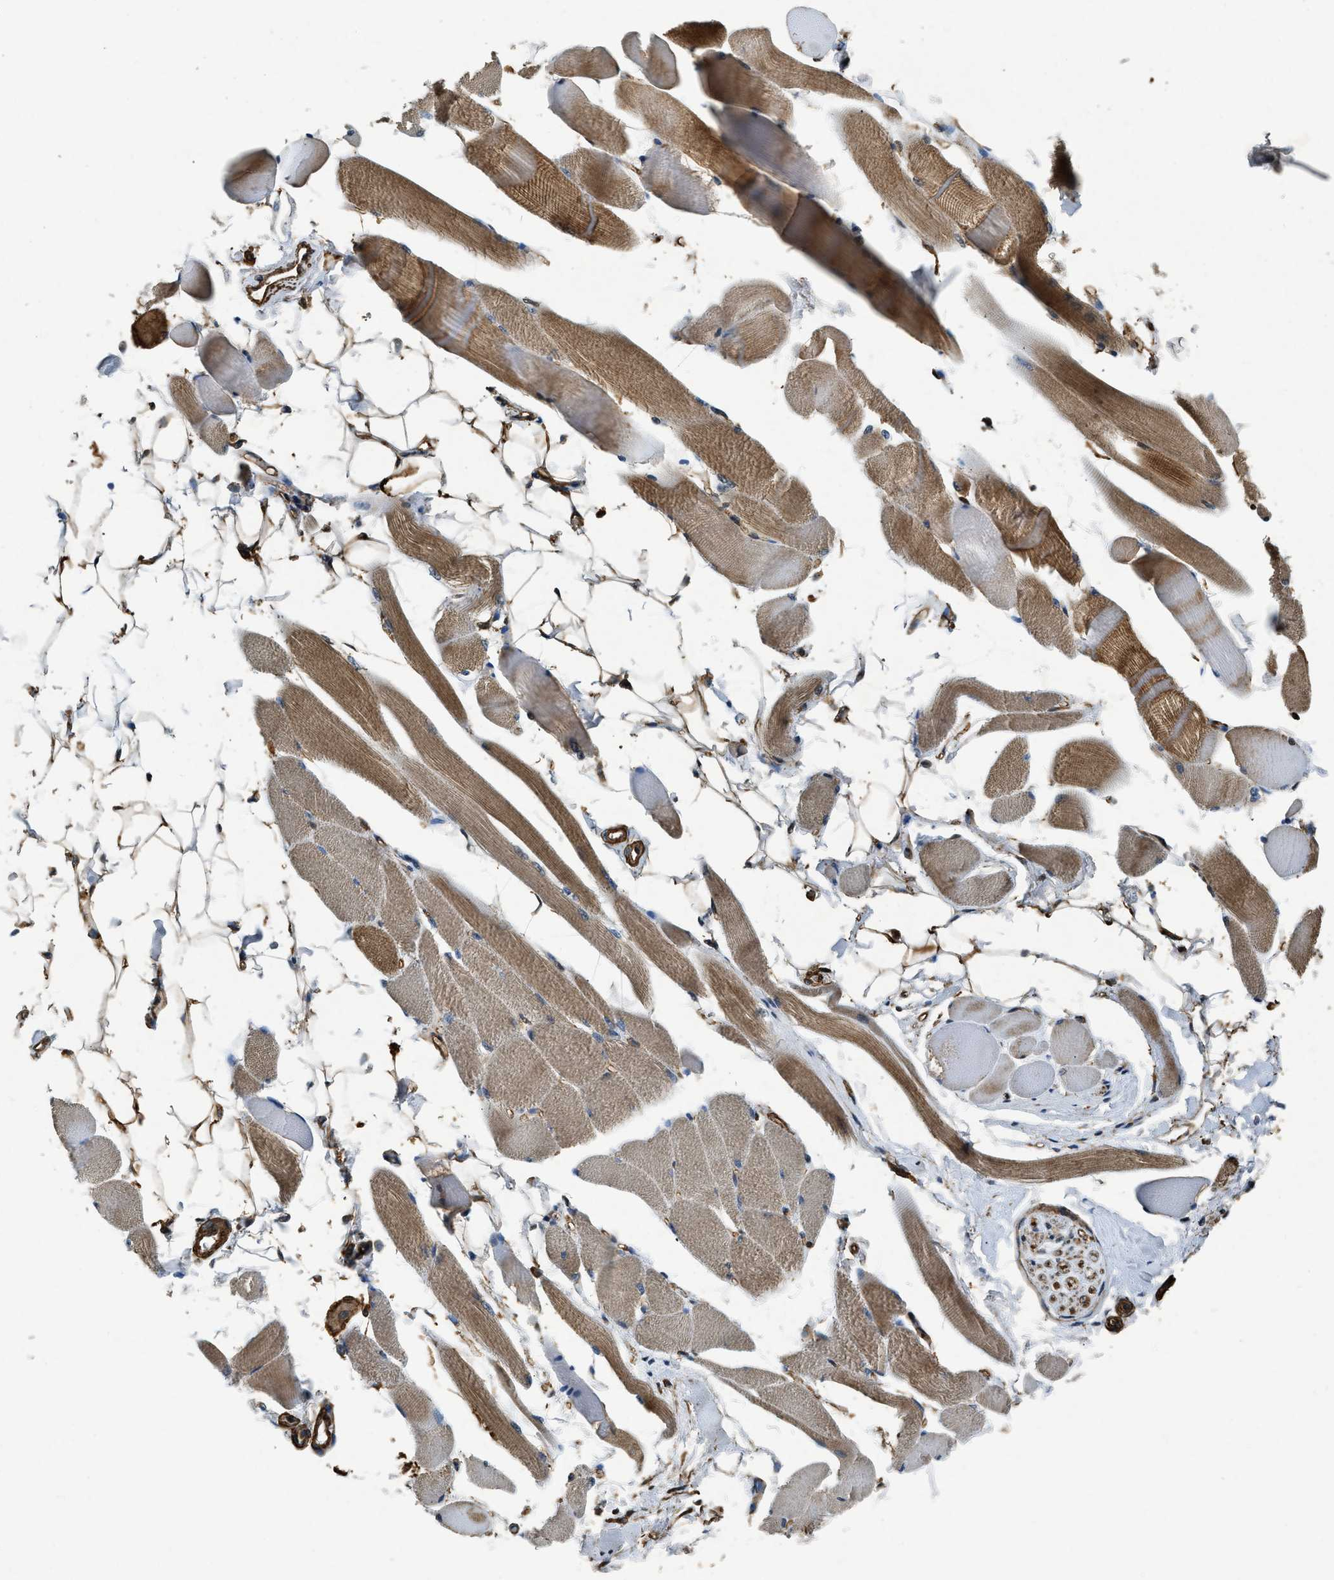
{"staining": {"intensity": "strong", "quantity": "25%-75%", "location": "cytoplasmic/membranous"}, "tissue": "skeletal muscle", "cell_type": "Myocytes", "image_type": "normal", "snomed": [{"axis": "morphology", "description": "Normal tissue, NOS"}, {"axis": "topography", "description": "Skeletal muscle"}, {"axis": "topography", "description": "Peripheral nerve tissue"}], "caption": "A high-resolution photomicrograph shows immunohistochemistry (IHC) staining of benign skeletal muscle, which reveals strong cytoplasmic/membranous positivity in about 25%-75% of myocytes.", "gene": "YARS1", "patient": {"sex": "female", "age": 84}}